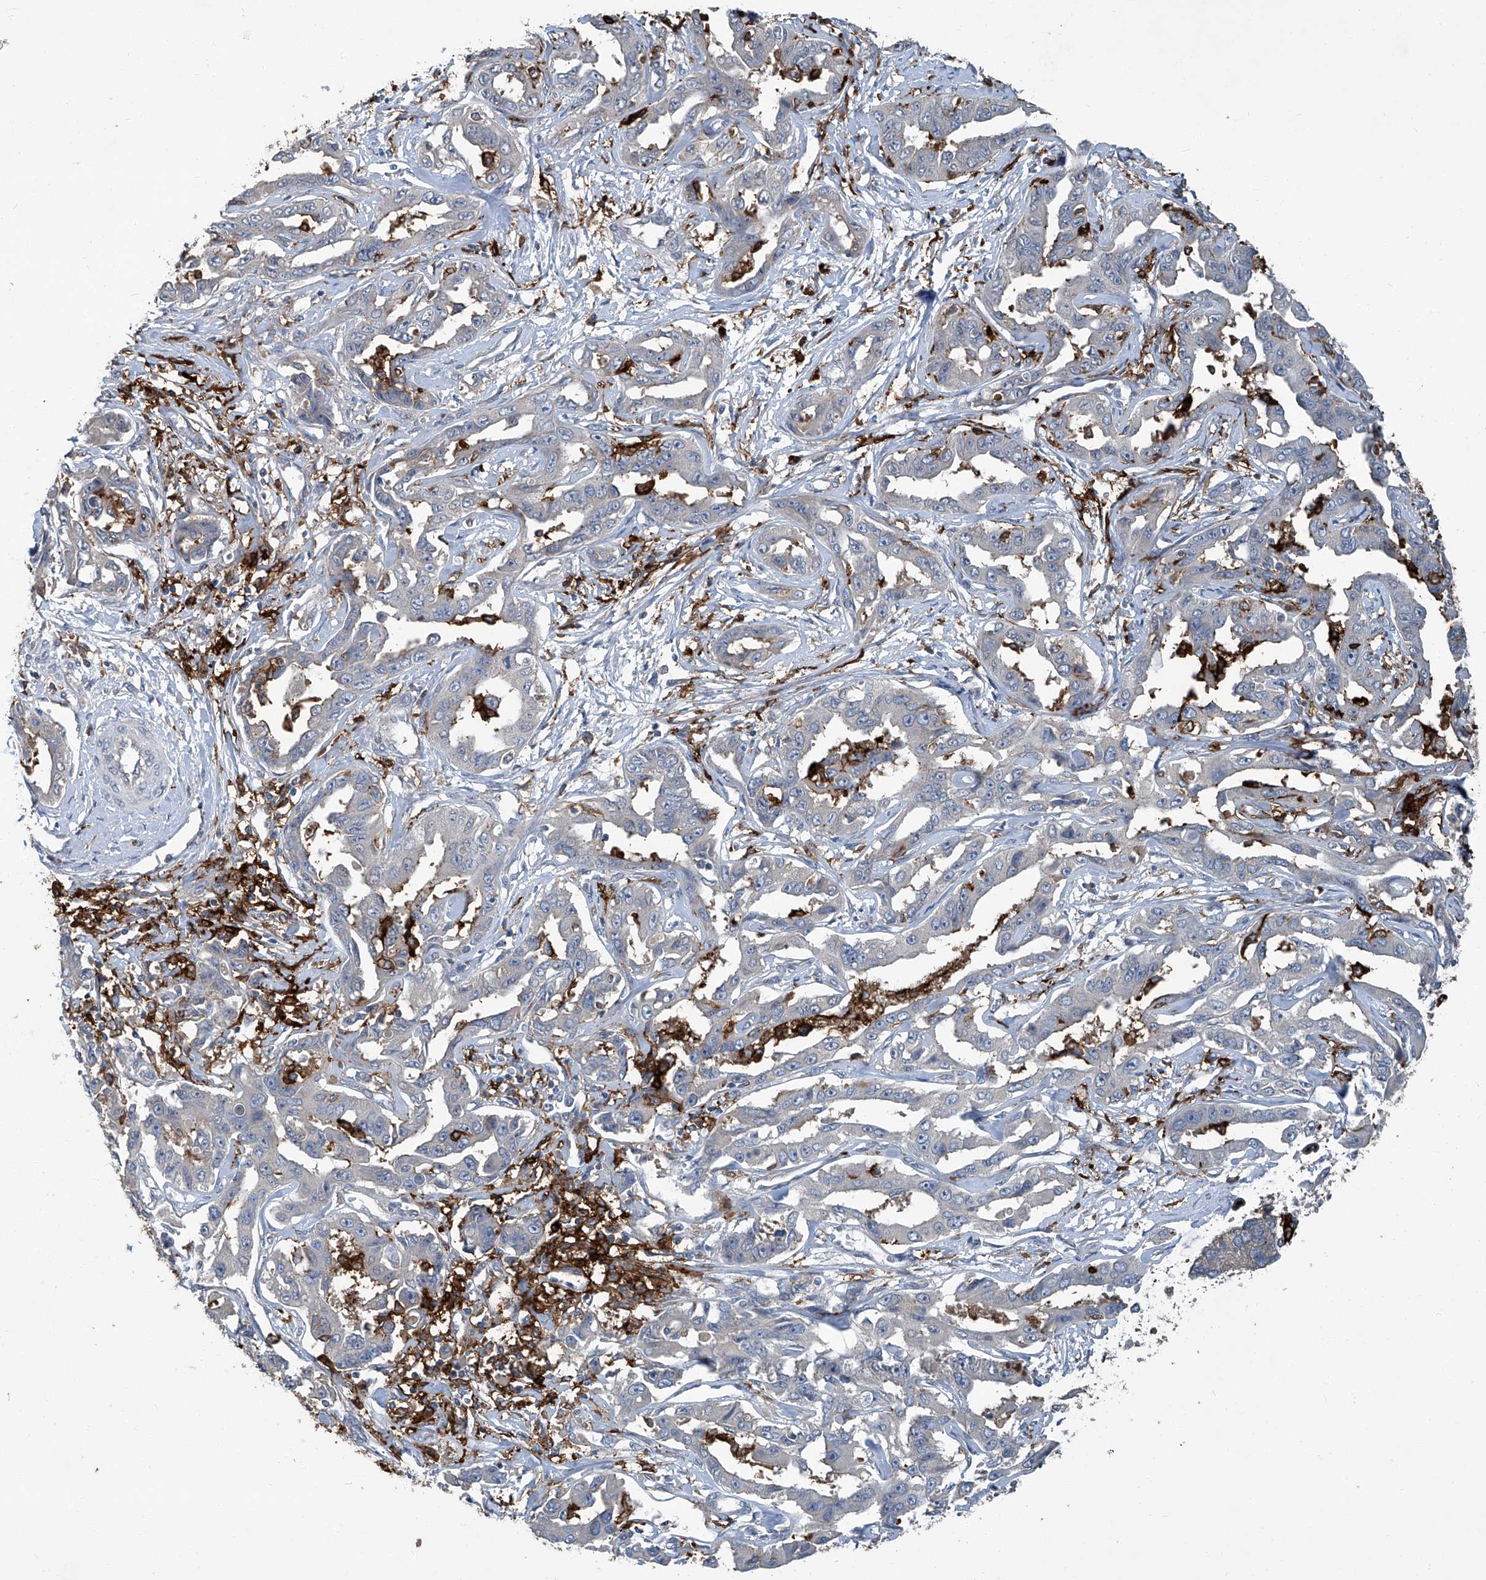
{"staining": {"intensity": "negative", "quantity": "none", "location": "none"}, "tissue": "liver cancer", "cell_type": "Tumor cells", "image_type": "cancer", "snomed": [{"axis": "morphology", "description": "Cholangiocarcinoma"}, {"axis": "topography", "description": "Liver"}], "caption": "This is a image of immunohistochemistry (IHC) staining of cholangiocarcinoma (liver), which shows no expression in tumor cells. (DAB (3,3'-diaminobenzidine) IHC, high magnification).", "gene": "FAM167A", "patient": {"sex": "male", "age": 59}}